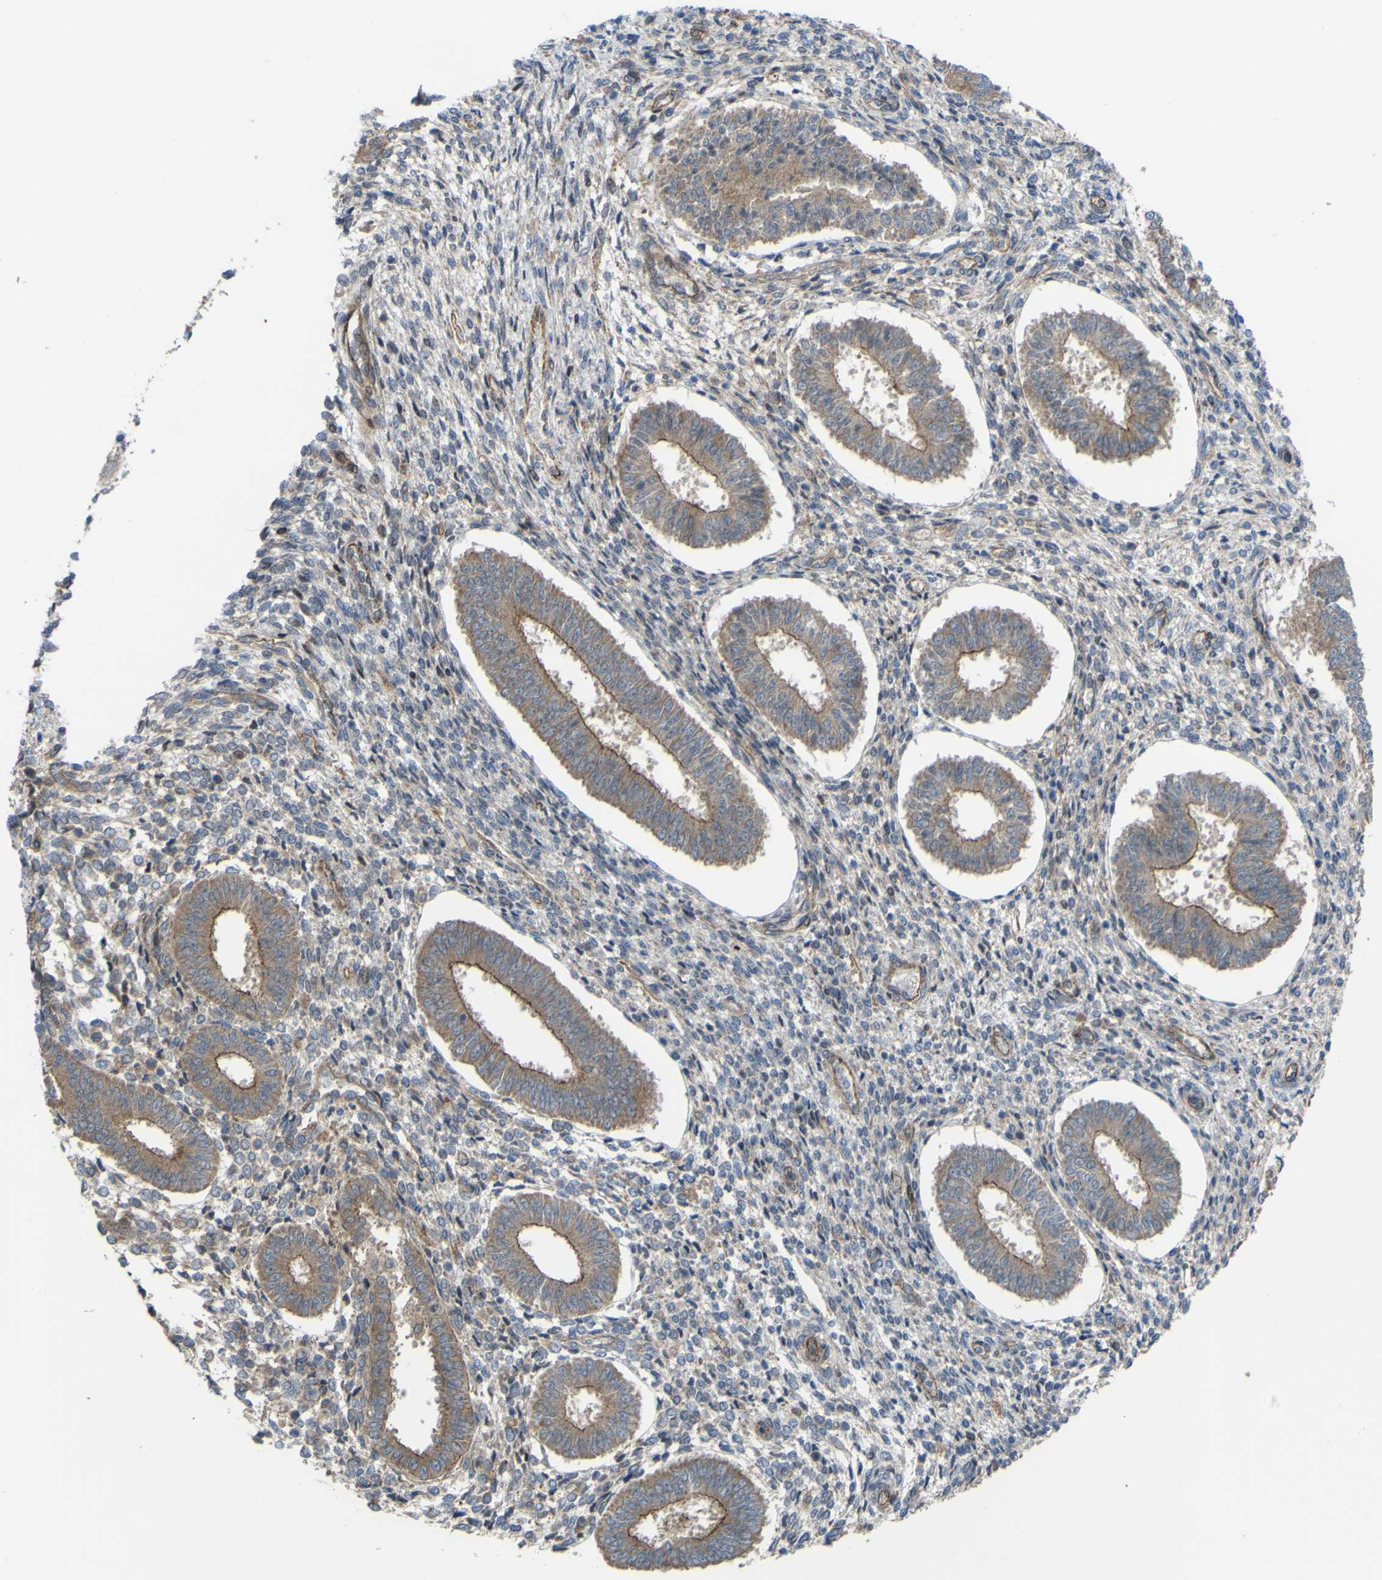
{"staining": {"intensity": "negative", "quantity": "none", "location": "none"}, "tissue": "endometrium", "cell_type": "Cells in endometrial stroma", "image_type": "normal", "snomed": [{"axis": "morphology", "description": "Normal tissue, NOS"}, {"axis": "topography", "description": "Endometrium"}], "caption": "This is an immunohistochemistry histopathology image of normal endometrium. There is no positivity in cells in endometrial stroma.", "gene": "FBXO30", "patient": {"sex": "female", "age": 35}}